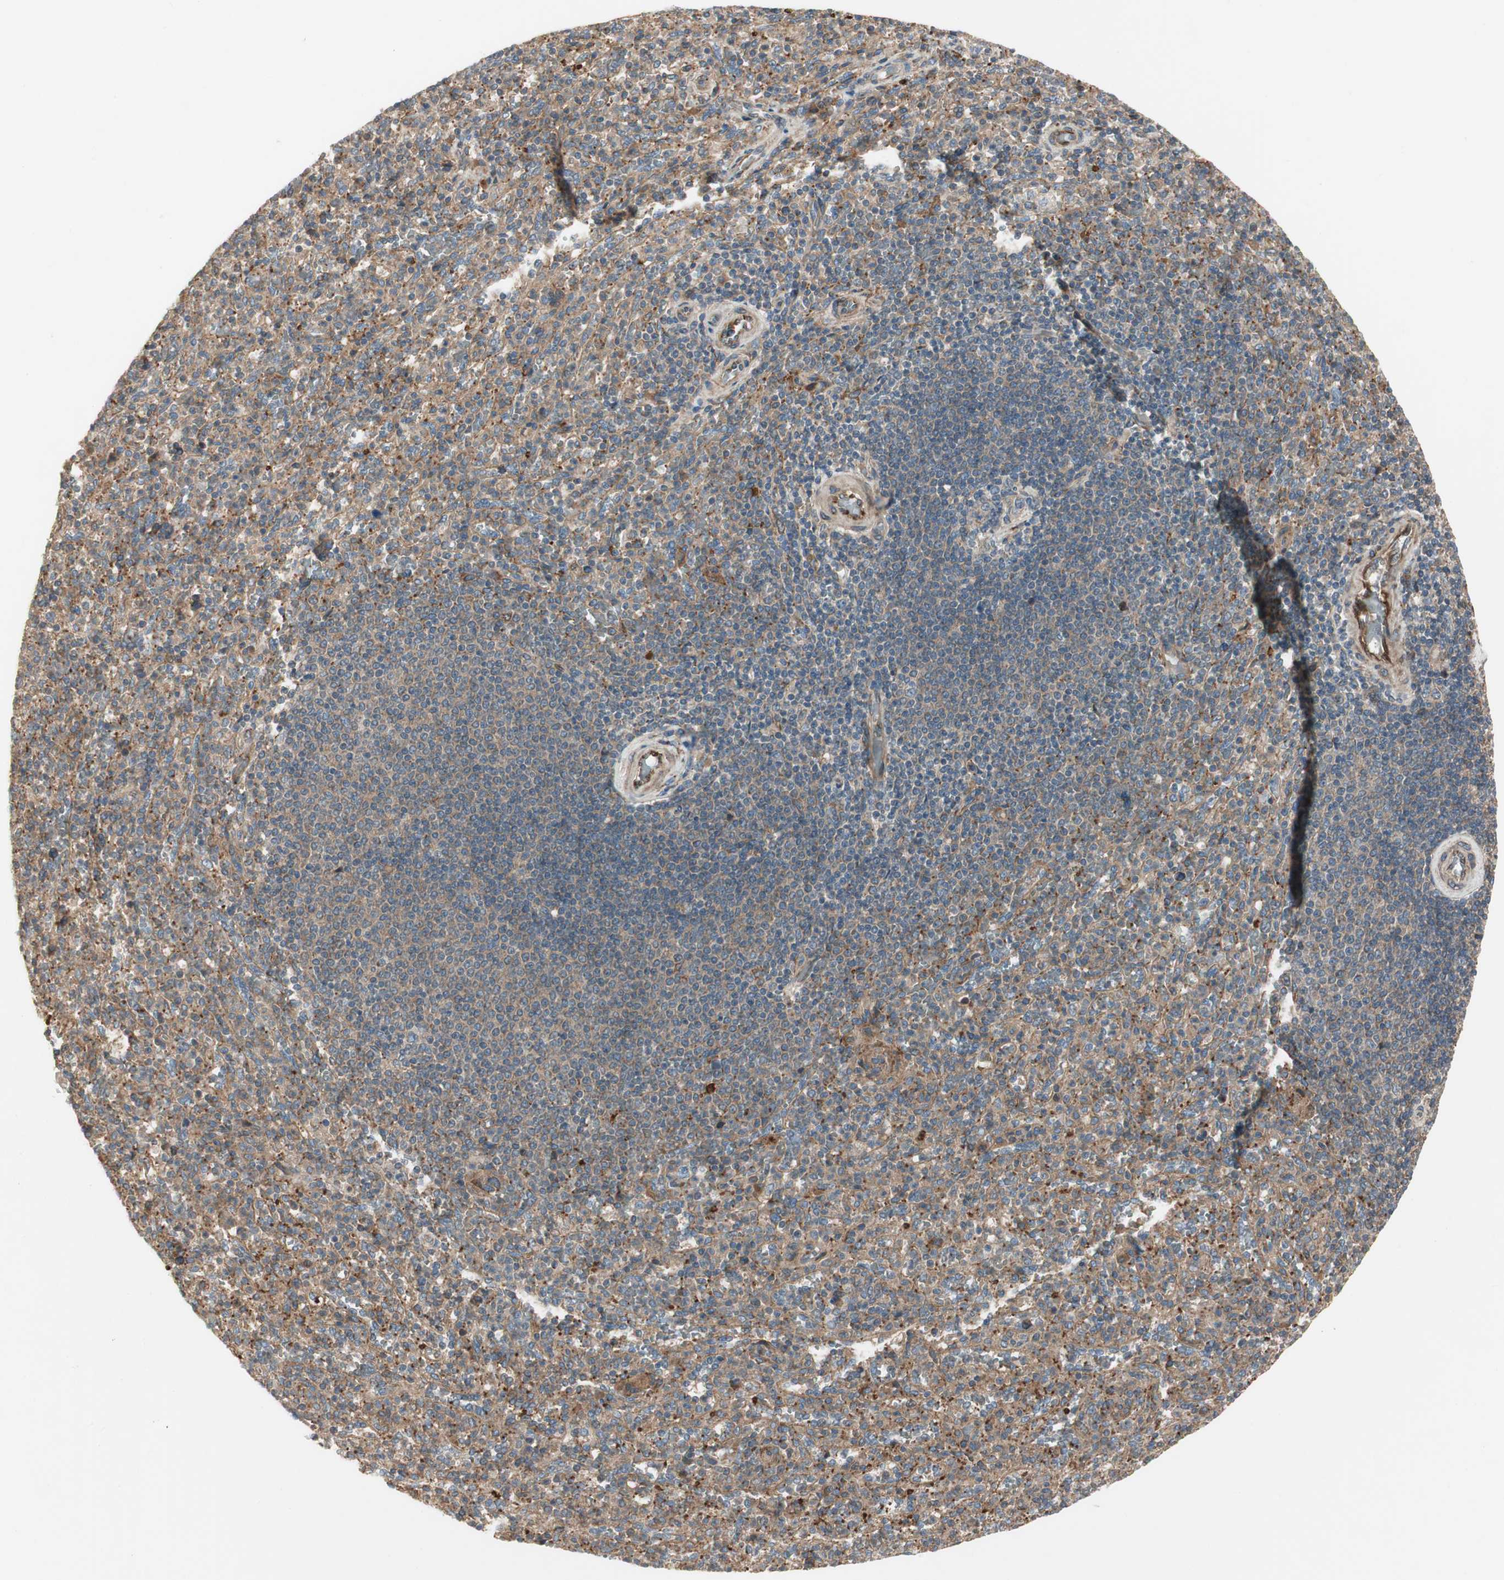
{"staining": {"intensity": "moderate", "quantity": ">75%", "location": "cytoplasmic/membranous"}, "tissue": "spleen", "cell_type": "Cells in red pulp", "image_type": "normal", "snomed": [{"axis": "morphology", "description": "Normal tissue, NOS"}, {"axis": "topography", "description": "Spleen"}], "caption": "Spleen was stained to show a protein in brown. There is medium levels of moderate cytoplasmic/membranous expression in approximately >75% of cells in red pulp. (DAB (3,3'-diaminobenzidine) = brown stain, brightfield microscopy at high magnification).", "gene": "PRKG1", "patient": {"sex": "male", "age": 36}}